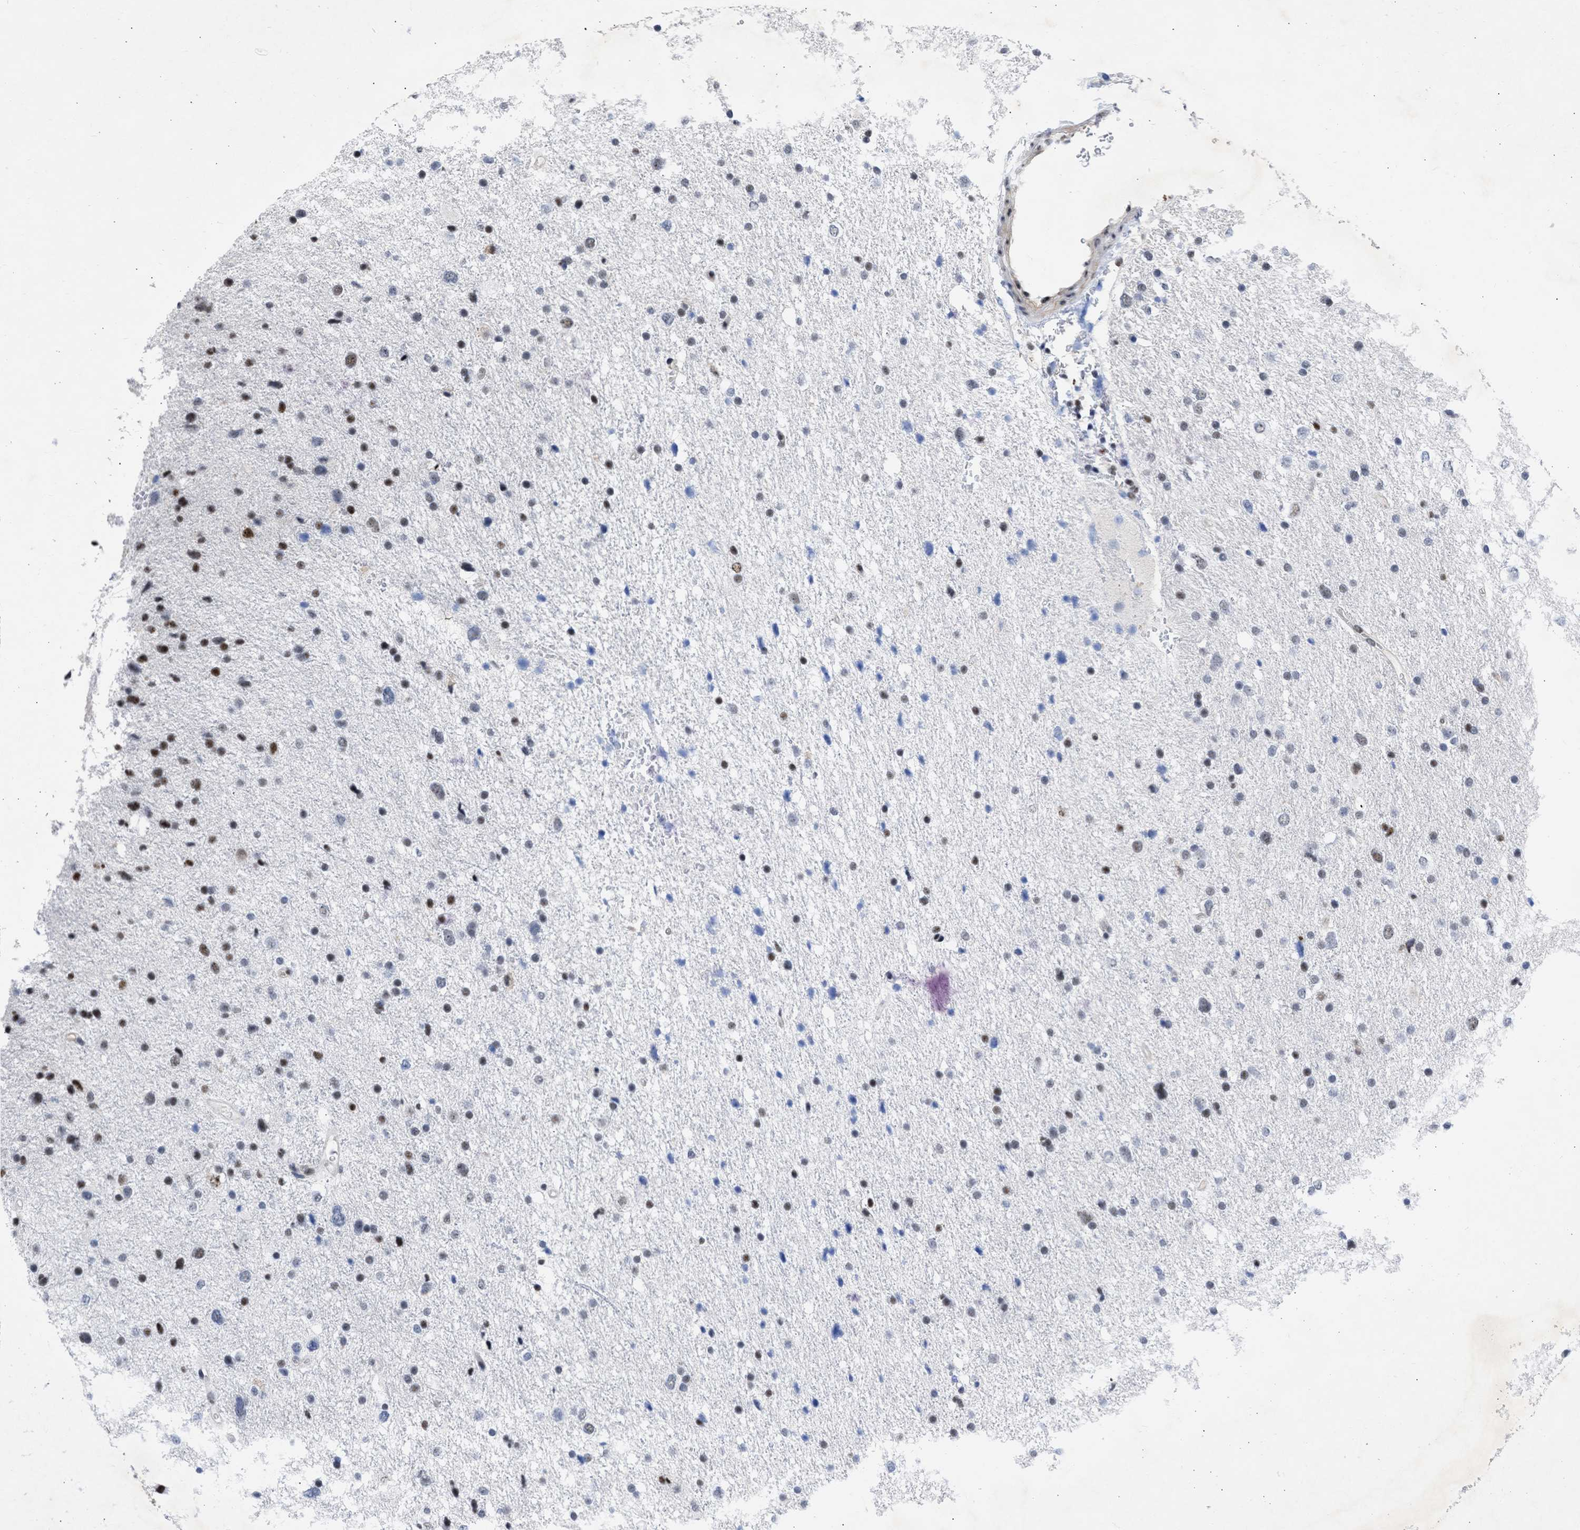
{"staining": {"intensity": "moderate", "quantity": "25%-75%", "location": "nuclear"}, "tissue": "glioma", "cell_type": "Tumor cells", "image_type": "cancer", "snomed": [{"axis": "morphology", "description": "Glioma, malignant, Low grade"}, {"axis": "topography", "description": "Brain"}], "caption": "Malignant glioma (low-grade) tissue displays moderate nuclear expression in approximately 25%-75% of tumor cells, visualized by immunohistochemistry.", "gene": "DDX41", "patient": {"sex": "female", "age": 37}}